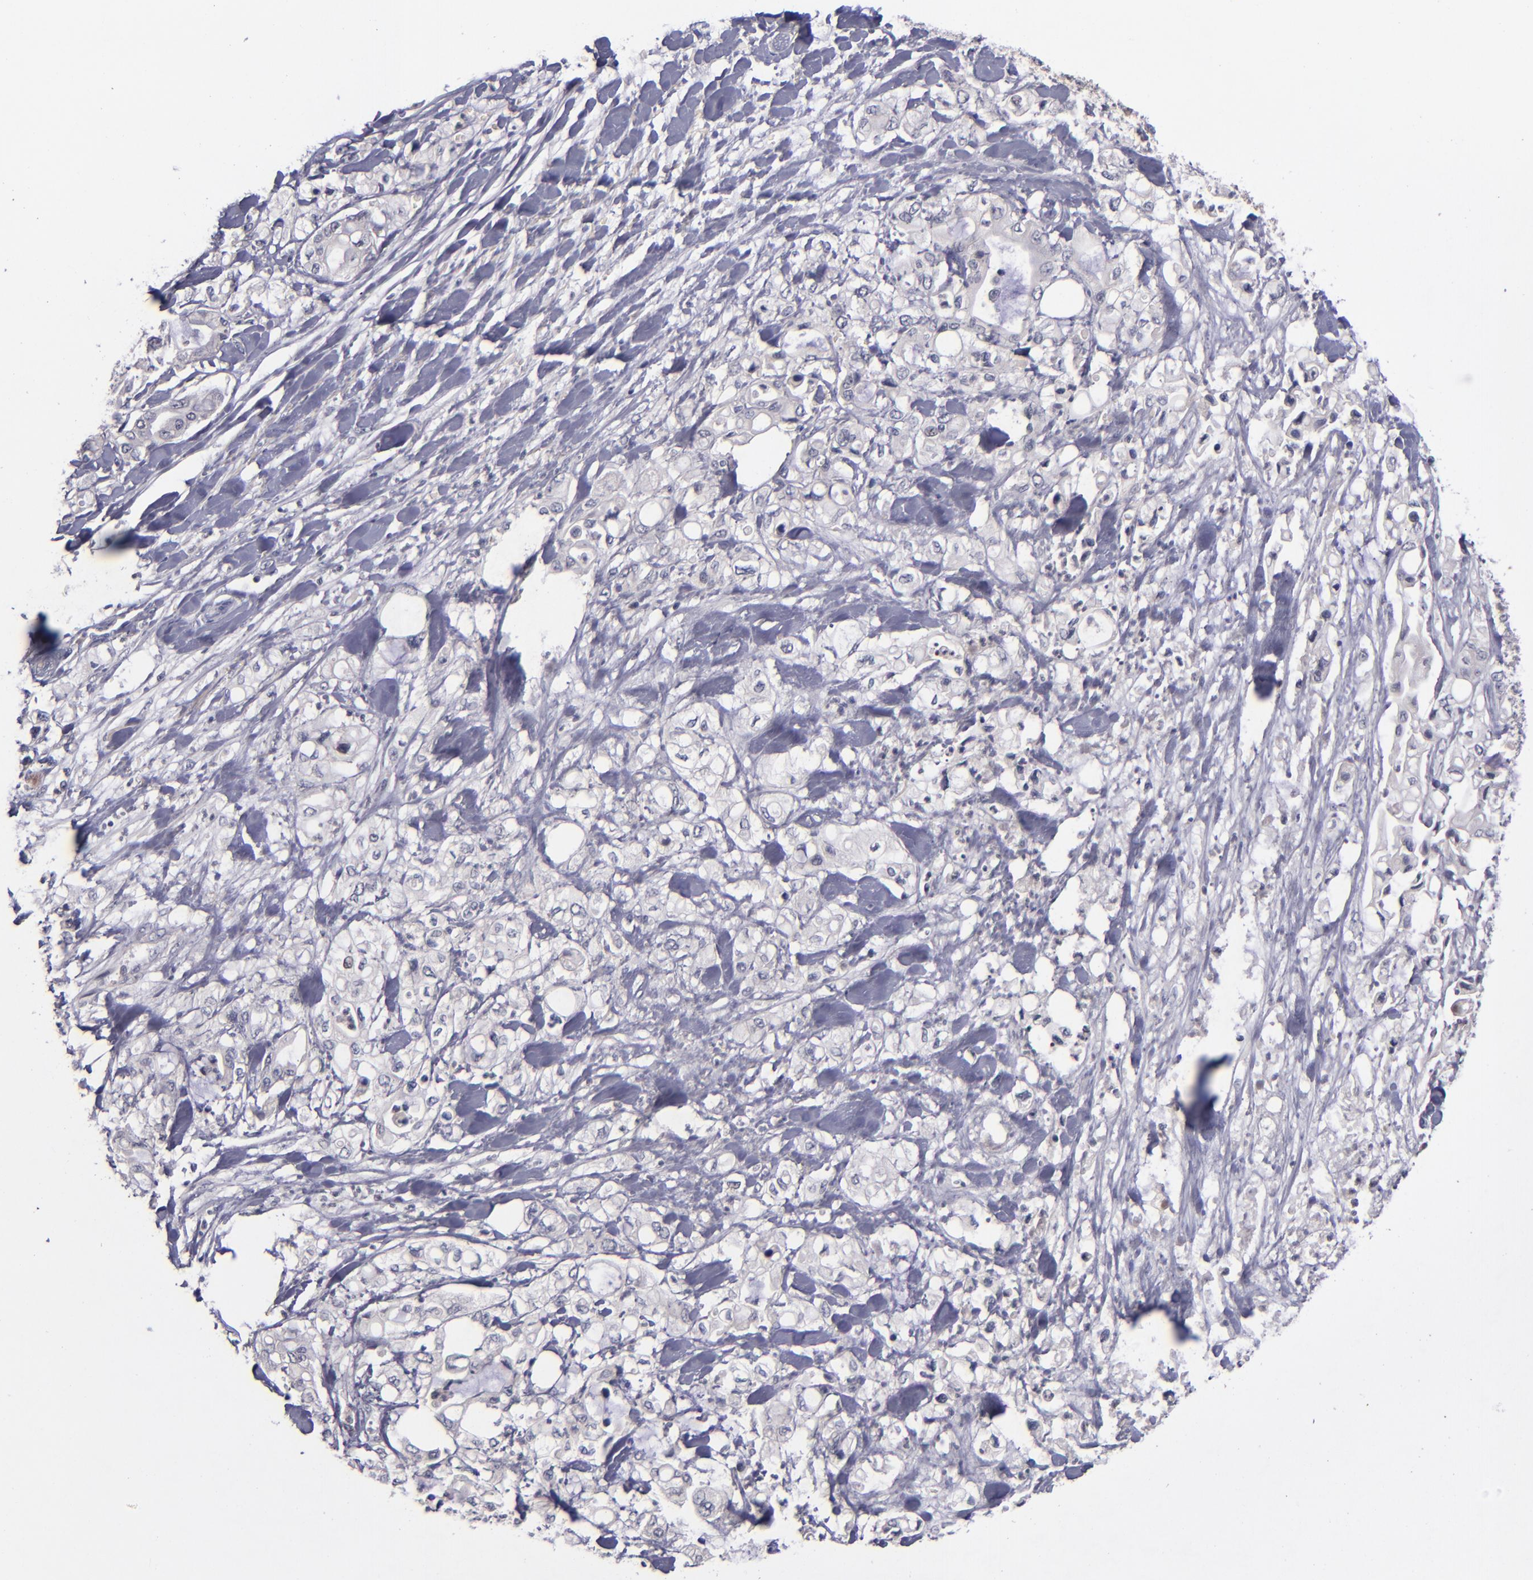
{"staining": {"intensity": "negative", "quantity": "none", "location": "none"}, "tissue": "pancreatic cancer", "cell_type": "Tumor cells", "image_type": "cancer", "snomed": [{"axis": "morphology", "description": "Adenocarcinoma, NOS"}, {"axis": "topography", "description": "Pancreas"}], "caption": "Human pancreatic adenocarcinoma stained for a protein using immunohistochemistry (IHC) displays no positivity in tumor cells.", "gene": "TSC2", "patient": {"sex": "male", "age": 70}}